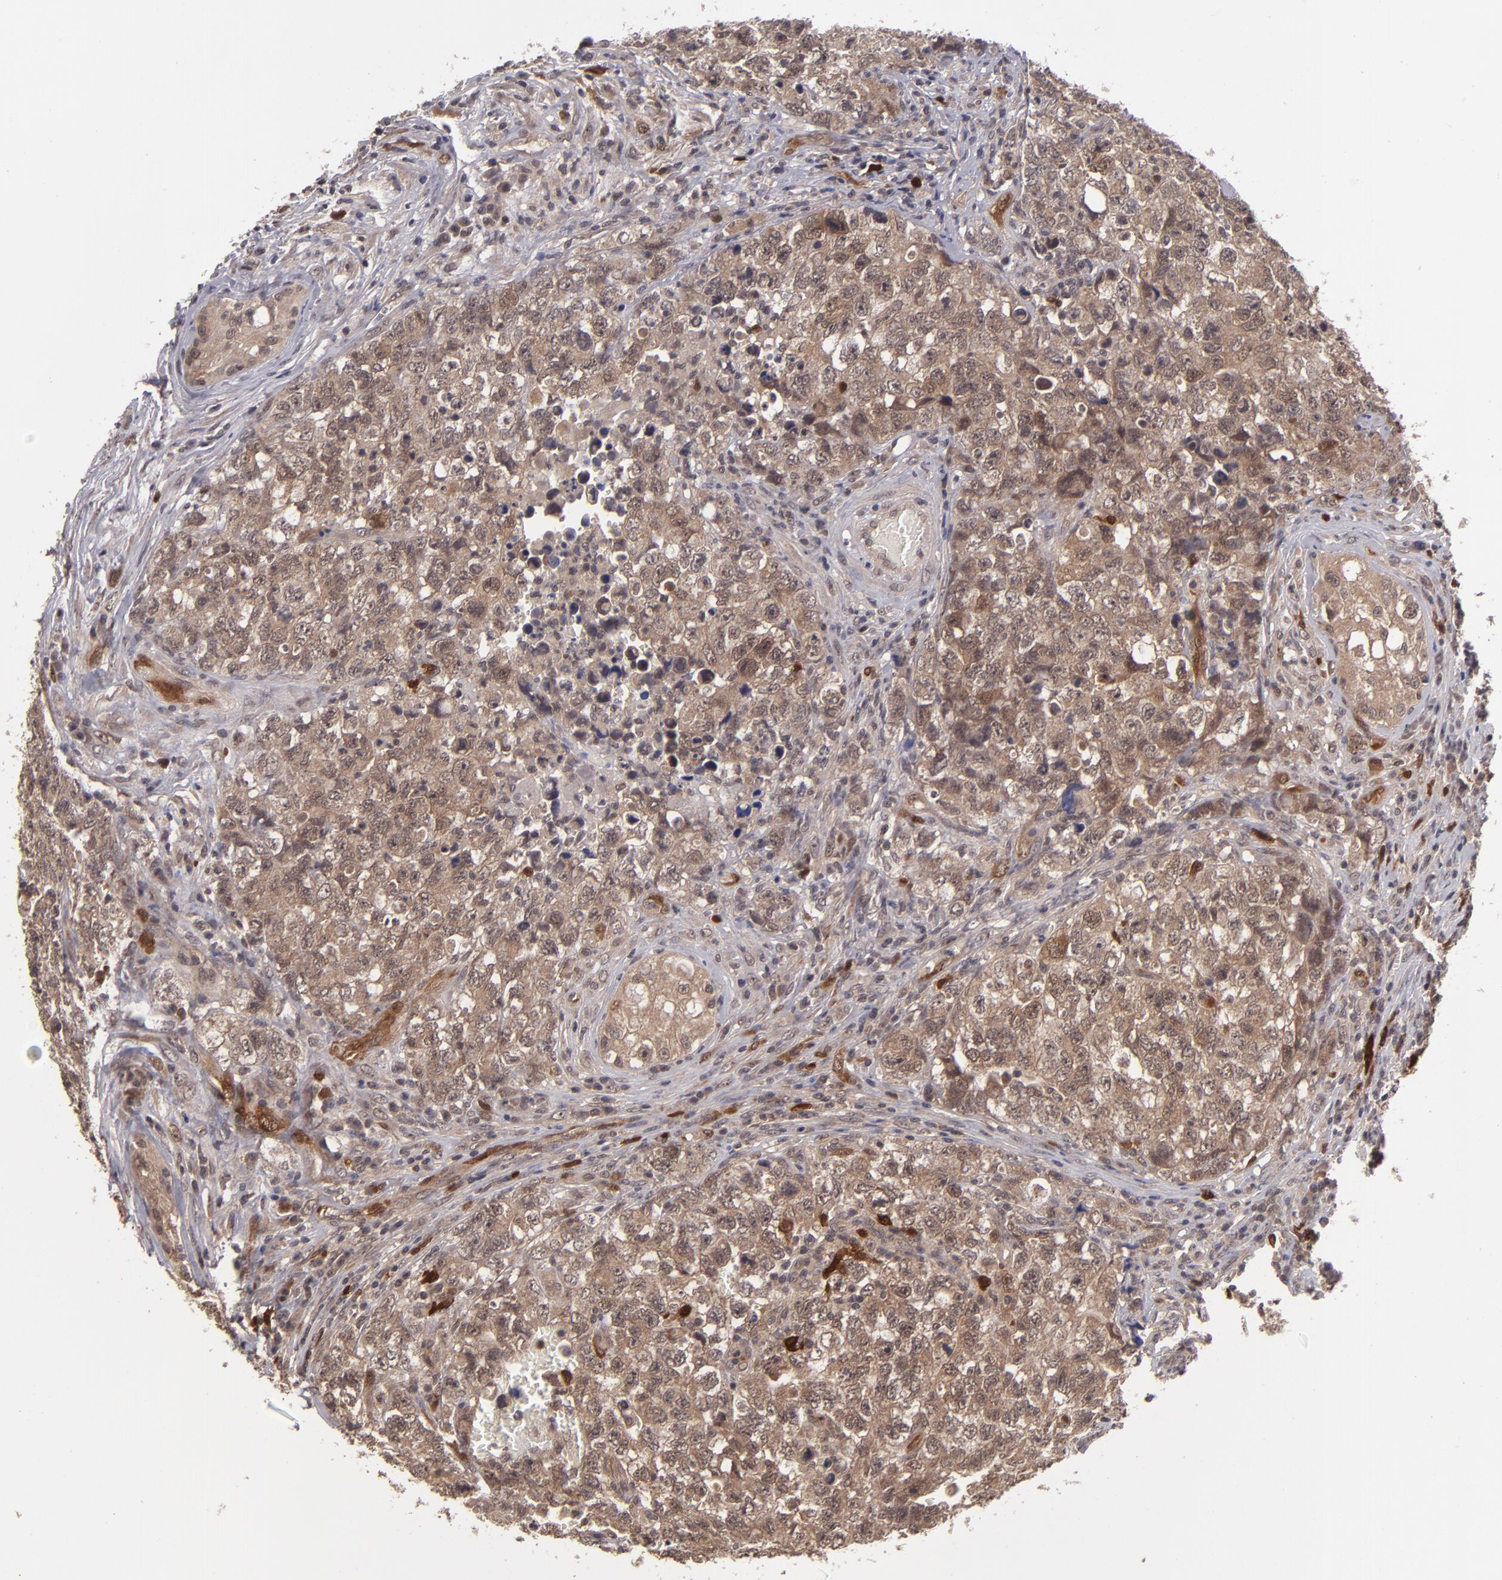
{"staining": {"intensity": "moderate", "quantity": ">75%", "location": "cytoplasmic/membranous,nuclear"}, "tissue": "testis cancer", "cell_type": "Tumor cells", "image_type": "cancer", "snomed": [{"axis": "morphology", "description": "Carcinoma, Embryonal, NOS"}, {"axis": "topography", "description": "Testis"}], "caption": "Protein staining by immunohistochemistry (IHC) displays moderate cytoplasmic/membranous and nuclear expression in approximately >75% of tumor cells in testis embryonal carcinoma.", "gene": "TYMS", "patient": {"sex": "male", "age": 31}}